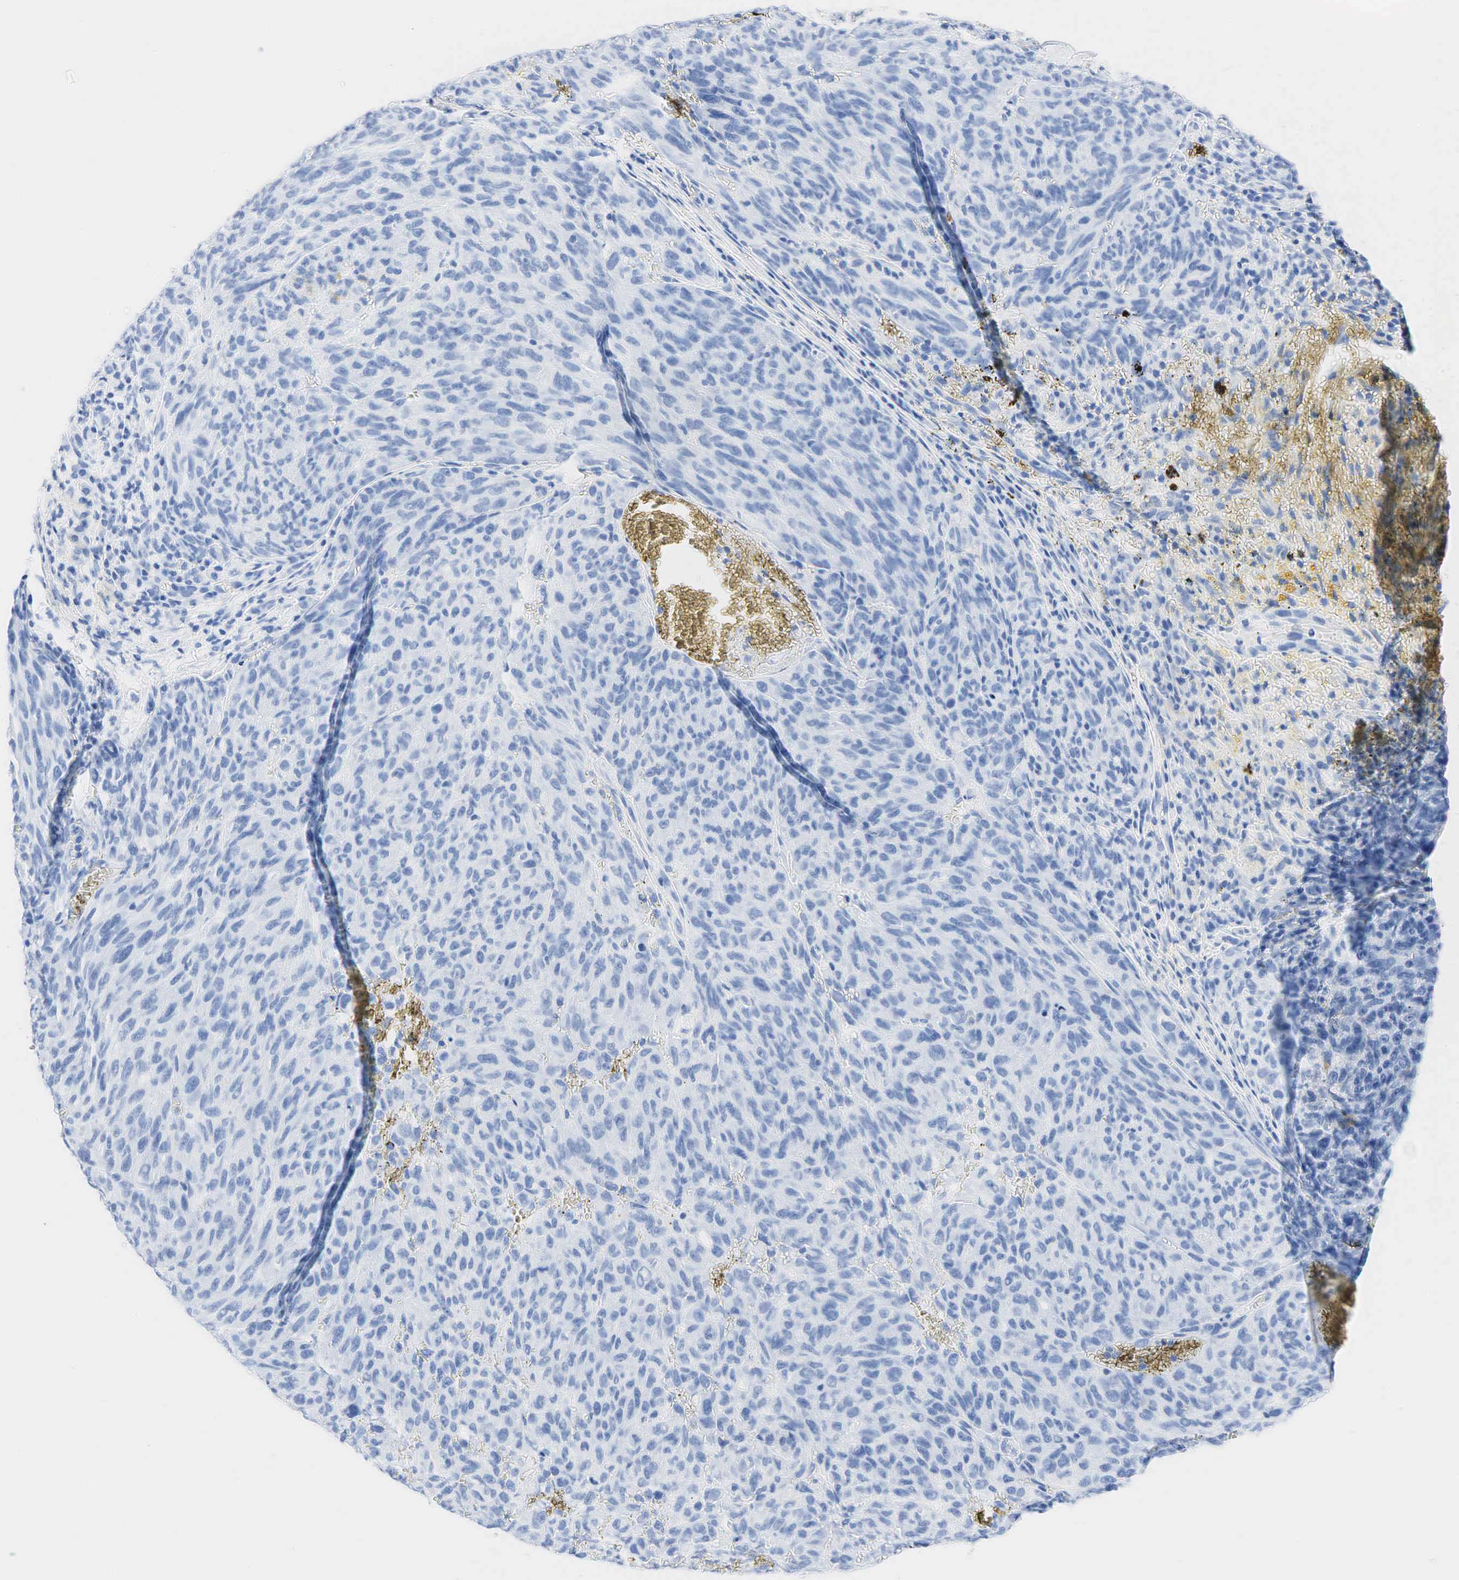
{"staining": {"intensity": "negative", "quantity": "none", "location": "none"}, "tissue": "melanoma", "cell_type": "Tumor cells", "image_type": "cancer", "snomed": [{"axis": "morphology", "description": "Malignant melanoma, NOS"}, {"axis": "topography", "description": "Skin"}], "caption": "There is no significant positivity in tumor cells of malignant melanoma.", "gene": "INHA", "patient": {"sex": "male", "age": 76}}